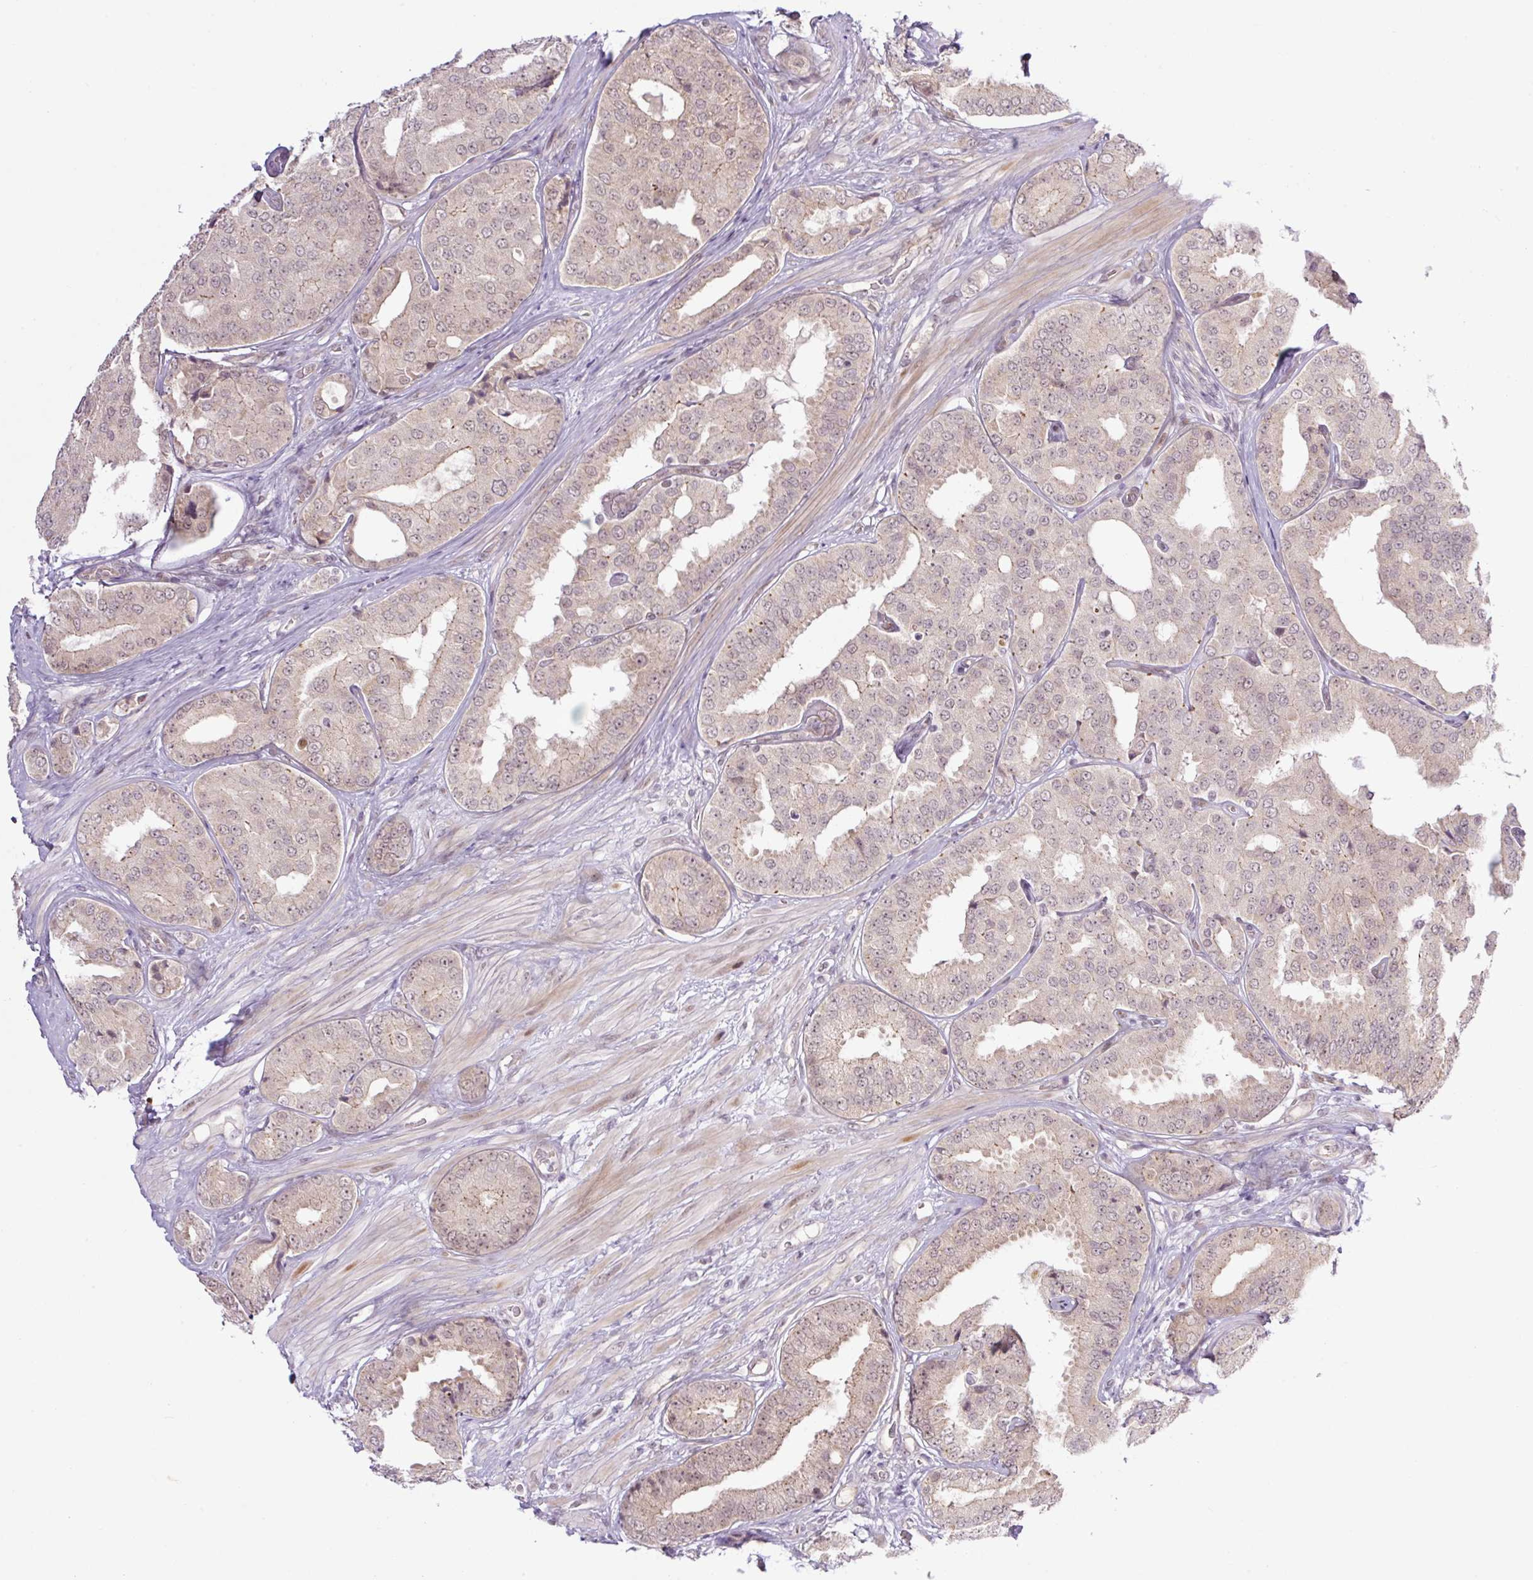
{"staining": {"intensity": "weak", "quantity": "25%-75%", "location": "nuclear"}, "tissue": "prostate cancer", "cell_type": "Tumor cells", "image_type": "cancer", "snomed": [{"axis": "morphology", "description": "Adenocarcinoma, High grade"}, {"axis": "topography", "description": "Prostate"}], "caption": "About 25%-75% of tumor cells in adenocarcinoma (high-grade) (prostate) show weak nuclear protein staining as visualized by brown immunohistochemical staining.", "gene": "ICE1", "patient": {"sex": "male", "age": 63}}